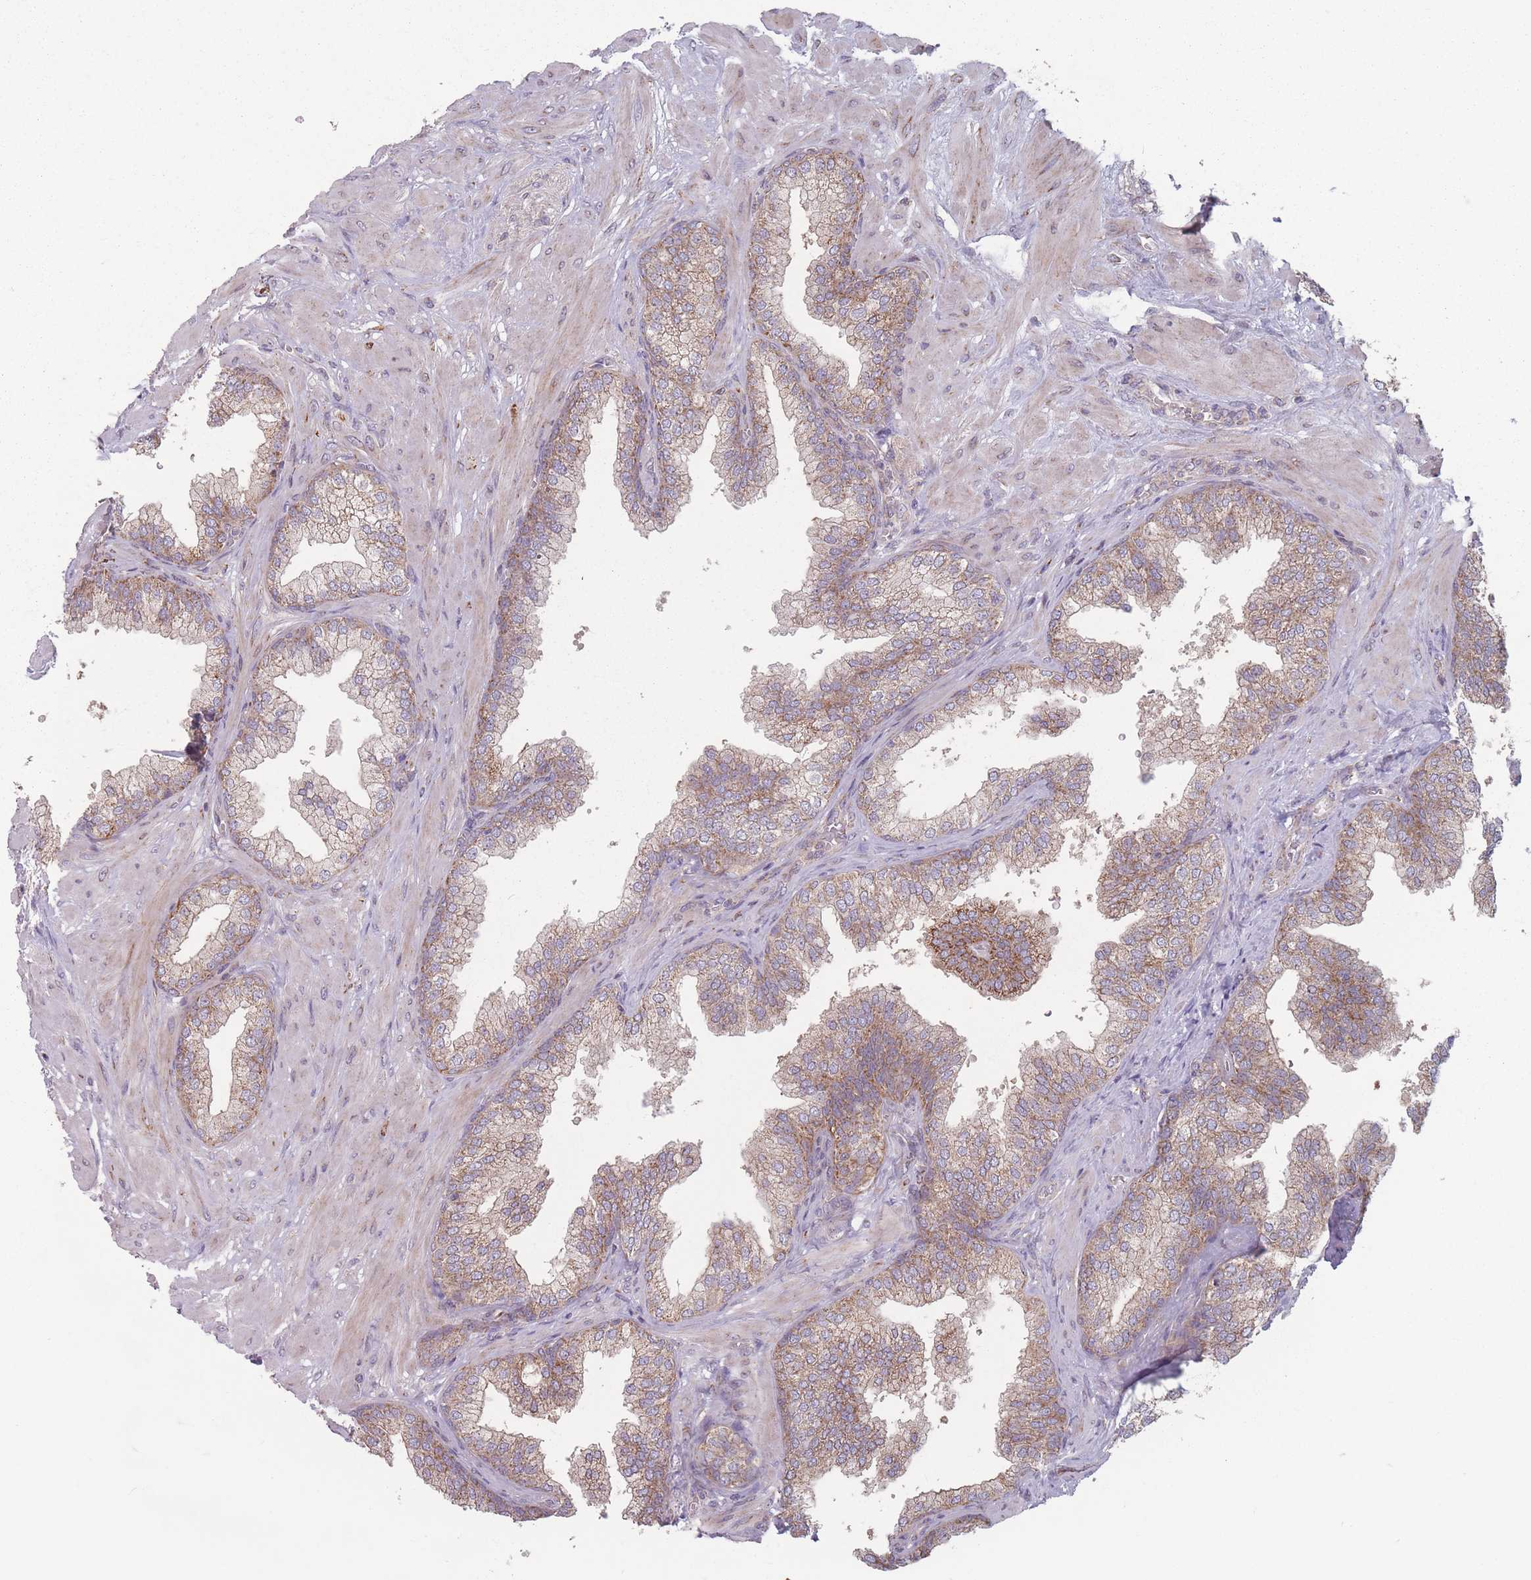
{"staining": {"intensity": "moderate", "quantity": ">75%", "location": "cytoplasmic/membranous"}, "tissue": "prostate", "cell_type": "Glandular cells", "image_type": "normal", "snomed": [{"axis": "morphology", "description": "Normal tissue, NOS"}, {"axis": "topography", "description": "Prostate"}], "caption": "An IHC photomicrograph of normal tissue is shown. Protein staining in brown highlights moderate cytoplasmic/membranous positivity in prostate within glandular cells.", "gene": "OR10Q1", "patient": {"sex": "male", "age": 60}}